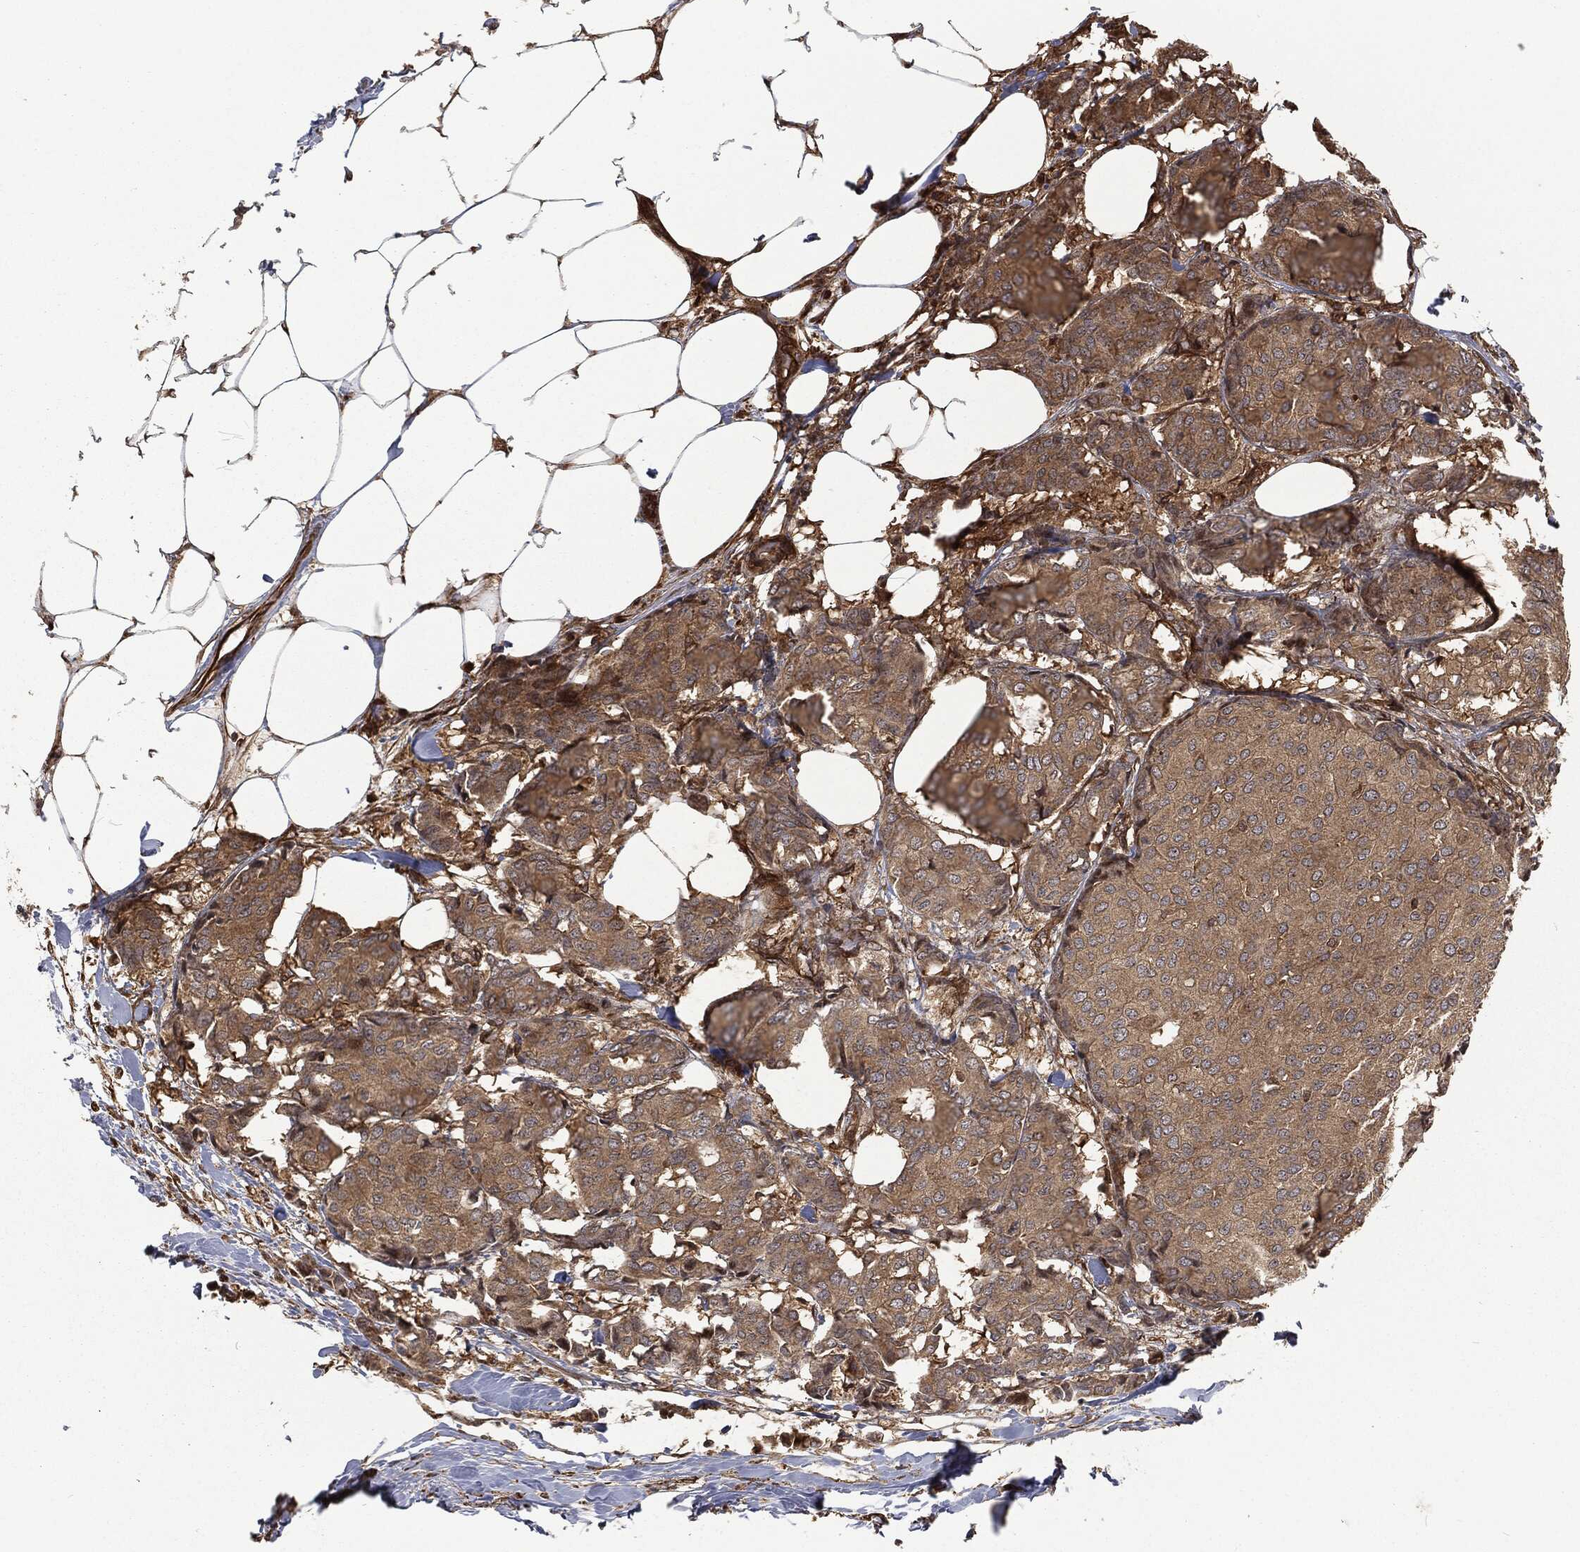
{"staining": {"intensity": "moderate", "quantity": ">75%", "location": "cytoplasmic/membranous"}, "tissue": "breast cancer", "cell_type": "Tumor cells", "image_type": "cancer", "snomed": [{"axis": "morphology", "description": "Duct carcinoma"}, {"axis": "topography", "description": "Breast"}], "caption": "A brown stain shows moderate cytoplasmic/membranous positivity of a protein in human breast invasive ductal carcinoma tumor cells.", "gene": "RFTN1", "patient": {"sex": "female", "age": 75}}